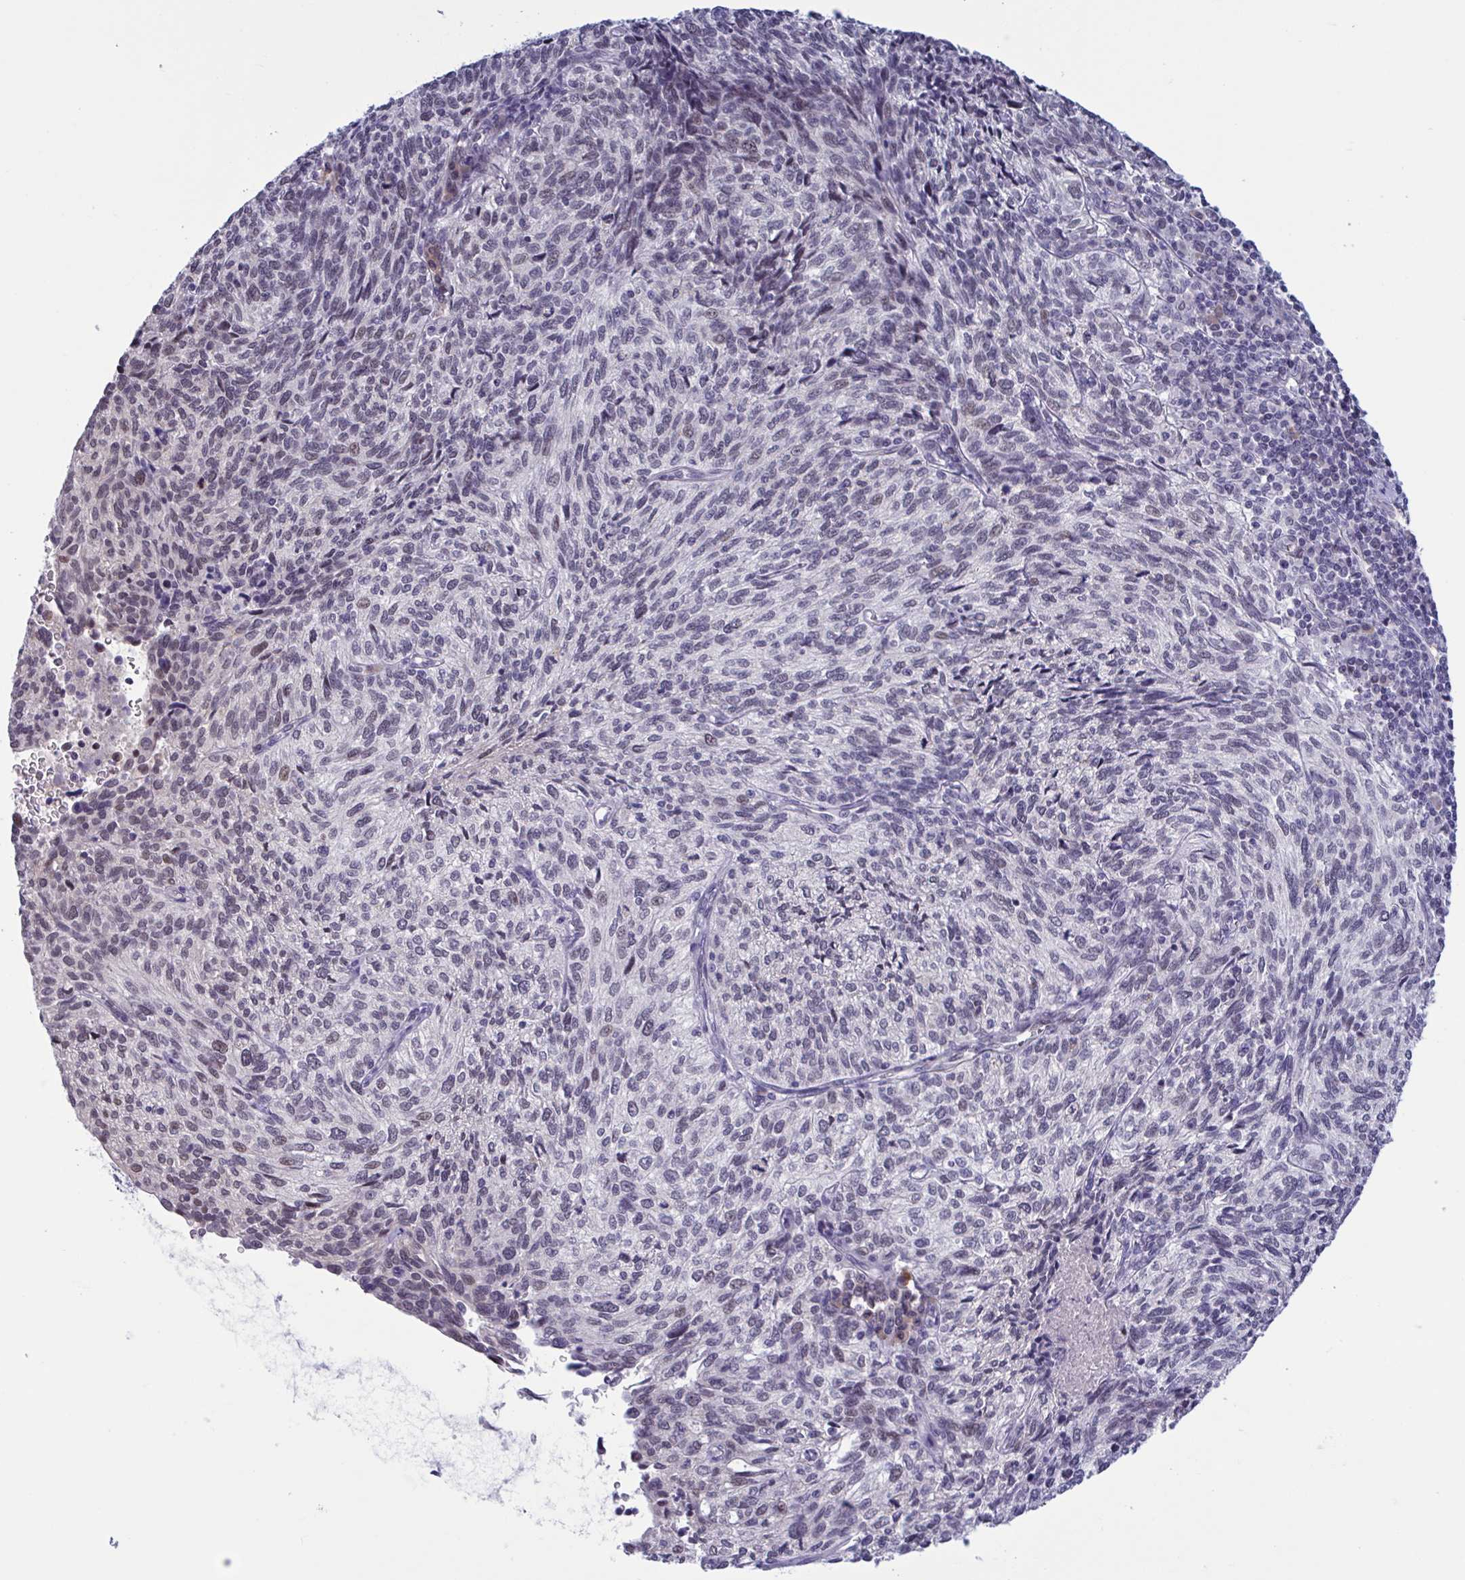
{"staining": {"intensity": "negative", "quantity": "none", "location": "none"}, "tissue": "cervical cancer", "cell_type": "Tumor cells", "image_type": "cancer", "snomed": [{"axis": "morphology", "description": "Squamous cell carcinoma, NOS"}, {"axis": "topography", "description": "Cervix"}], "caption": "High power microscopy histopathology image of an immunohistochemistry (IHC) histopathology image of cervical squamous cell carcinoma, revealing no significant positivity in tumor cells.", "gene": "CNGB3", "patient": {"sex": "female", "age": 45}}